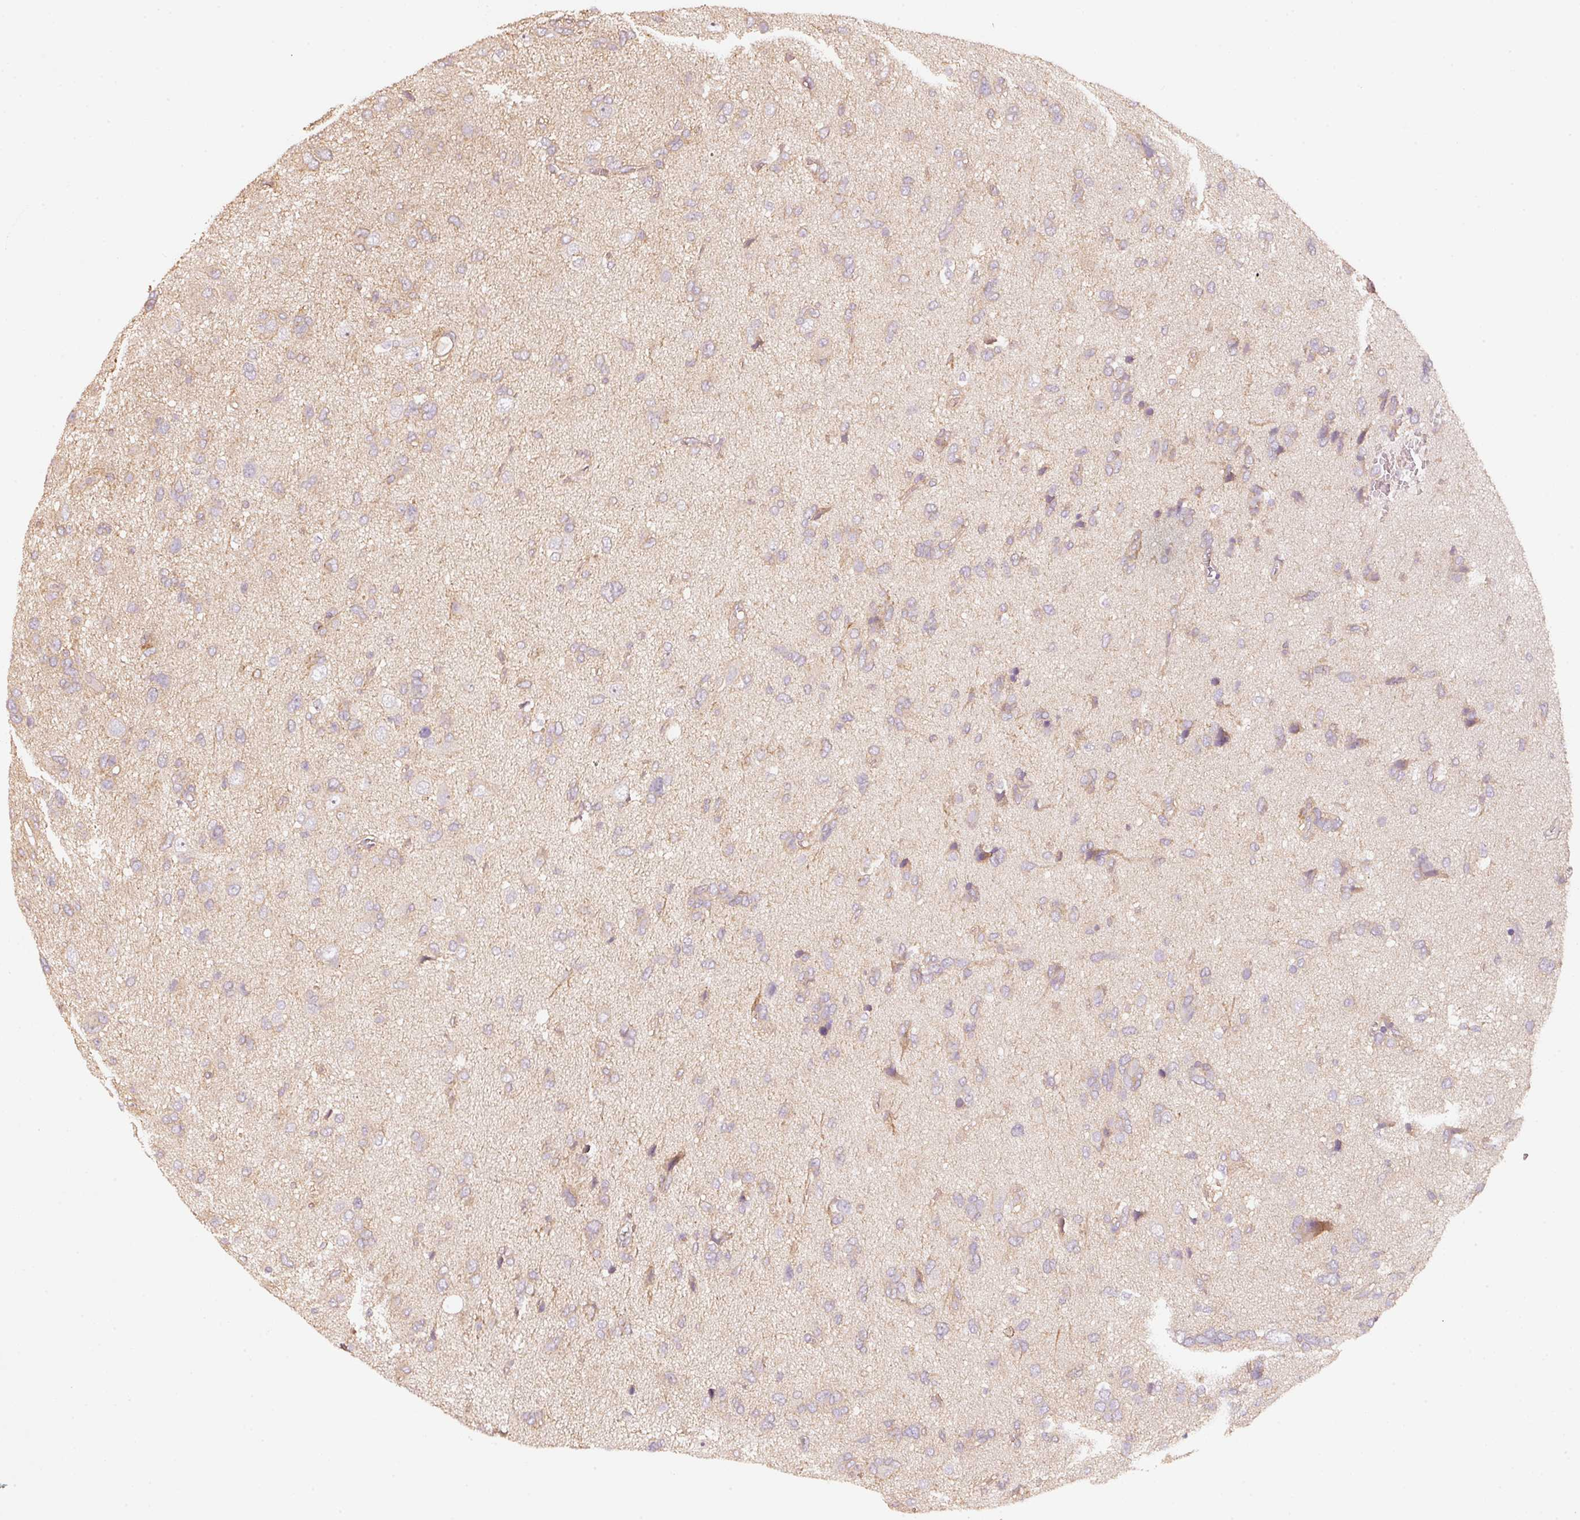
{"staining": {"intensity": "weak", "quantity": ">75%", "location": "cytoplasmic/membranous"}, "tissue": "glioma", "cell_type": "Tumor cells", "image_type": "cancer", "snomed": [{"axis": "morphology", "description": "Glioma, malignant, High grade"}, {"axis": "topography", "description": "Brain"}], "caption": "About >75% of tumor cells in glioma exhibit weak cytoplasmic/membranous protein positivity as visualized by brown immunohistochemical staining.", "gene": "CEP95", "patient": {"sex": "female", "age": 59}}